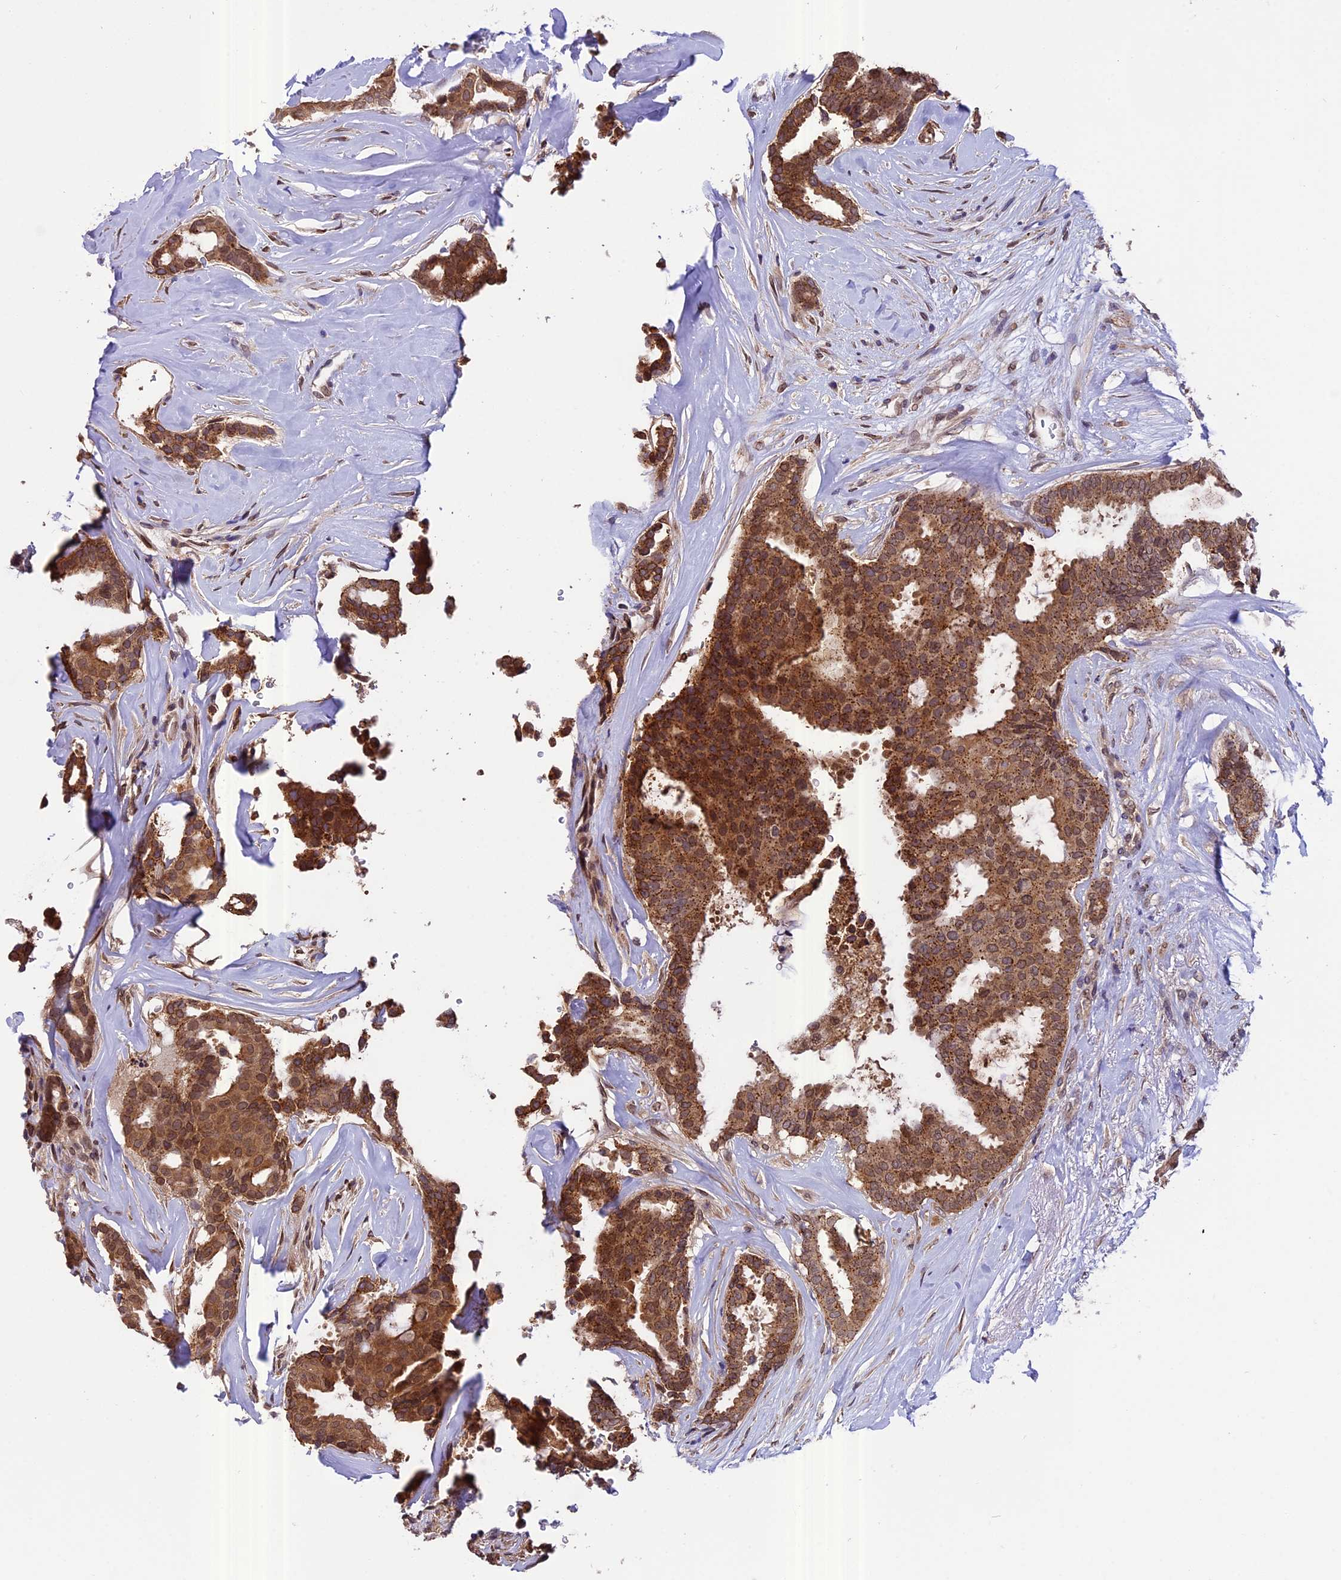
{"staining": {"intensity": "moderate", "quantity": ">75%", "location": "cytoplasmic/membranous"}, "tissue": "breast cancer", "cell_type": "Tumor cells", "image_type": "cancer", "snomed": [{"axis": "morphology", "description": "Duct carcinoma"}, {"axis": "topography", "description": "Breast"}], "caption": "Immunohistochemistry staining of breast cancer, which shows medium levels of moderate cytoplasmic/membranous staining in approximately >75% of tumor cells indicating moderate cytoplasmic/membranous protein positivity. The staining was performed using DAB (3,3'-diaminobenzidine) (brown) for protein detection and nuclei were counterstained in hematoxylin (blue).", "gene": "CHMP2A", "patient": {"sex": "female", "age": 75}}